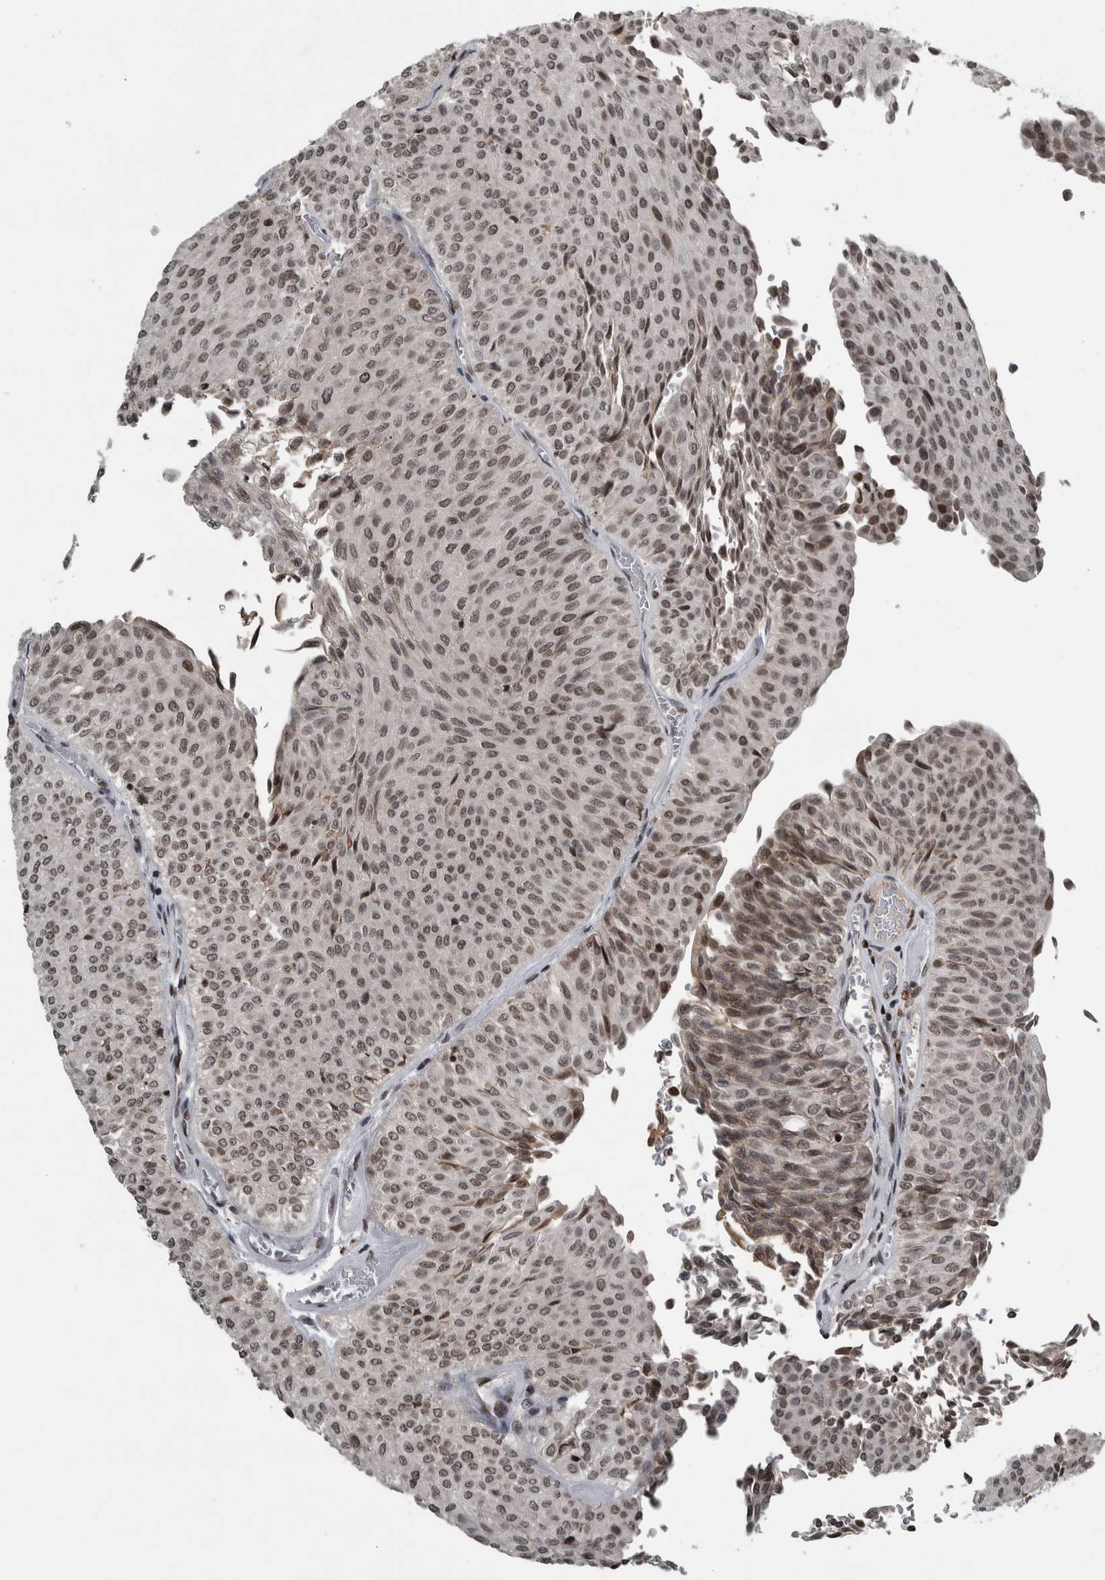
{"staining": {"intensity": "moderate", "quantity": ">75%", "location": "nuclear"}, "tissue": "urothelial cancer", "cell_type": "Tumor cells", "image_type": "cancer", "snomed": [{"axis": "morphology", "description": "Urothelial carcinoma, Low grade"}, {"axis": "topography", "description": "Urinary bladder"}], "caption": "This photomicrograph displays low-grade urothelial carcinoma stained with IHC to label a protein in brown. The nuclear of tumor cells show moderate positivity for the protein. Nuclei are counter-stained blue.", "gene": "UNC50", "patient": {"sex": "male", "age": 78}}